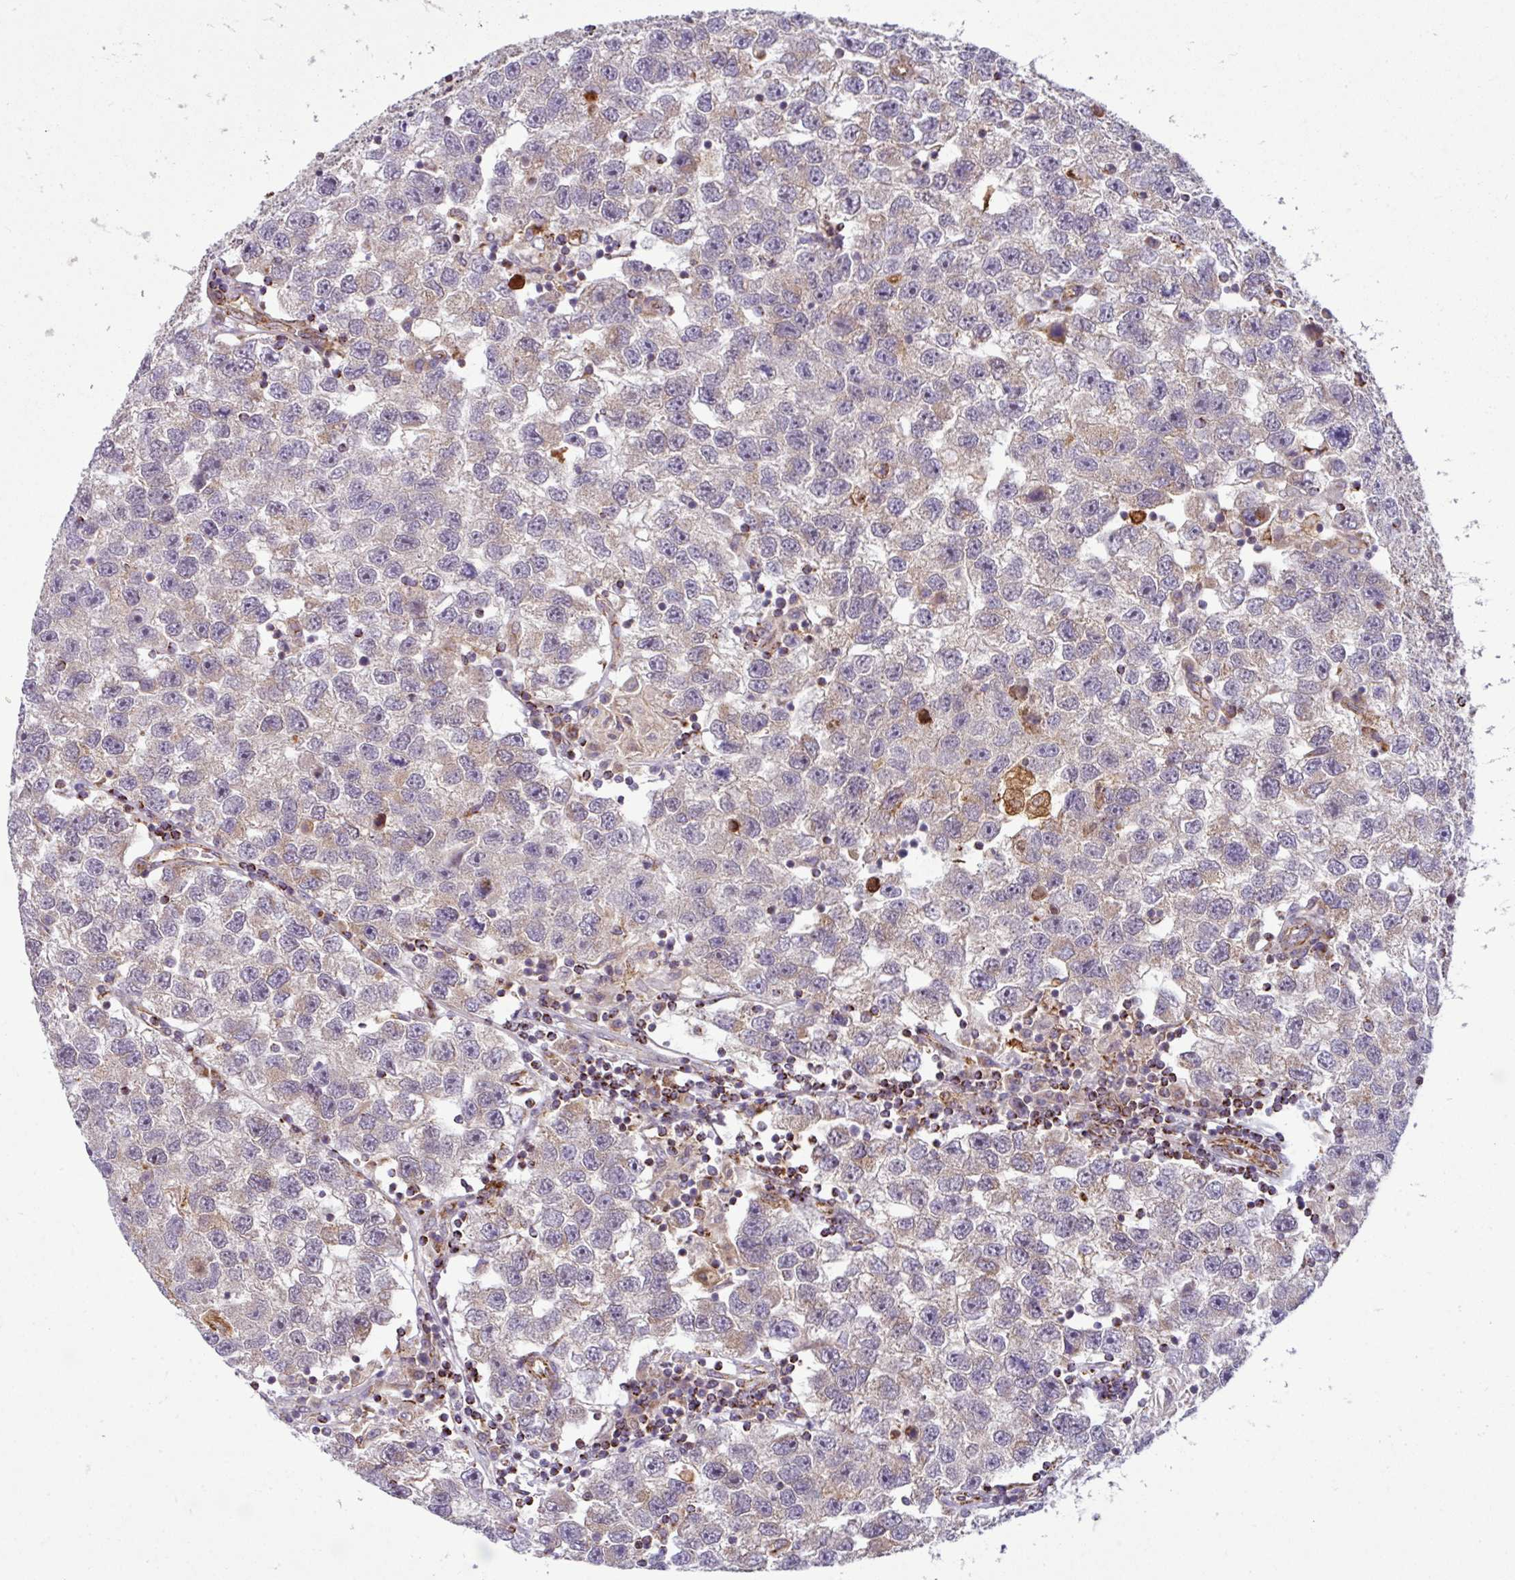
{"staining": {"intensity": "weak", "quantity": "<25%", "location": "cytoplasmic/membranous"}, "tissue": "testis cancer", "cell_type": "Tumor cells", "image_type": "cancer", "snomed": [{"axis": "morphology", "description": "Seminoma, NOS"}, {"axis": "topography", "description": "Testis"}], "caption": "Immunohistochemical staining of human testis cancer (seminoma) reveals no significant staining in tumor cells. (Immunohistochemistry, brightfield microscopy, high magnification).", "gene": "PRELID3B", "patient": {"sex": "male", "age": 26}}